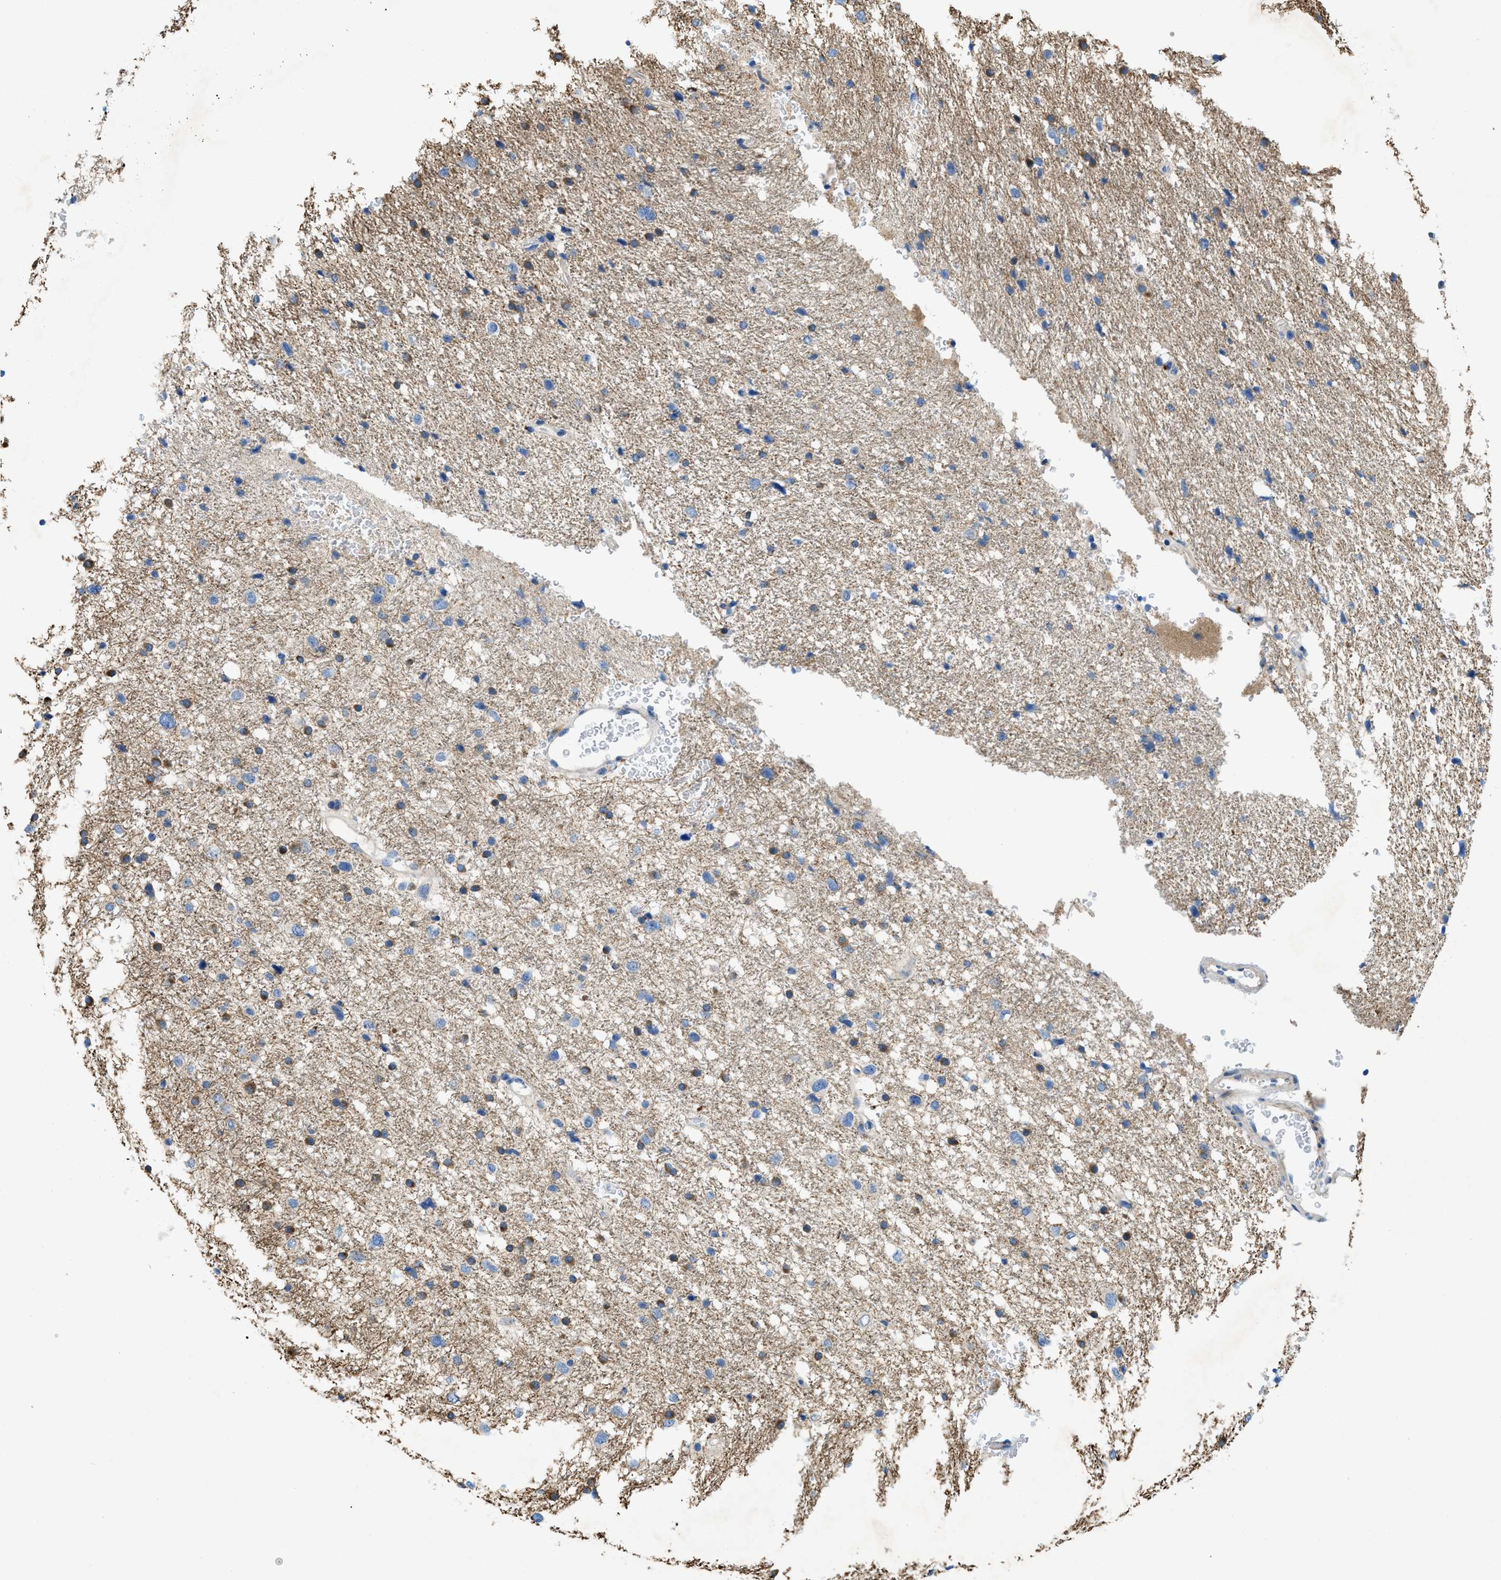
{"staining": {"intensity": "moderate", "quantity": "<25%", "location": "cytoplasmic/membranous"}, "tissue": "glioma", "cell_type": "Tumor cells", "image_type": "cancer", "snomed": [{"axis": "morphology", "description": "Glioma, malignant, Low grade"}, {"axis": "topography", "description": "Brain"}], "caption": "High-power microscopy captured an immunohistochemistry (IHC) image of malignant glioma (low-grade), revealing moderate cytoplasmic/membranous positivity in approximately <25% of tumor cells.", "gene": "TMEM248", "patient": {"sex": "female", "age": 37}}